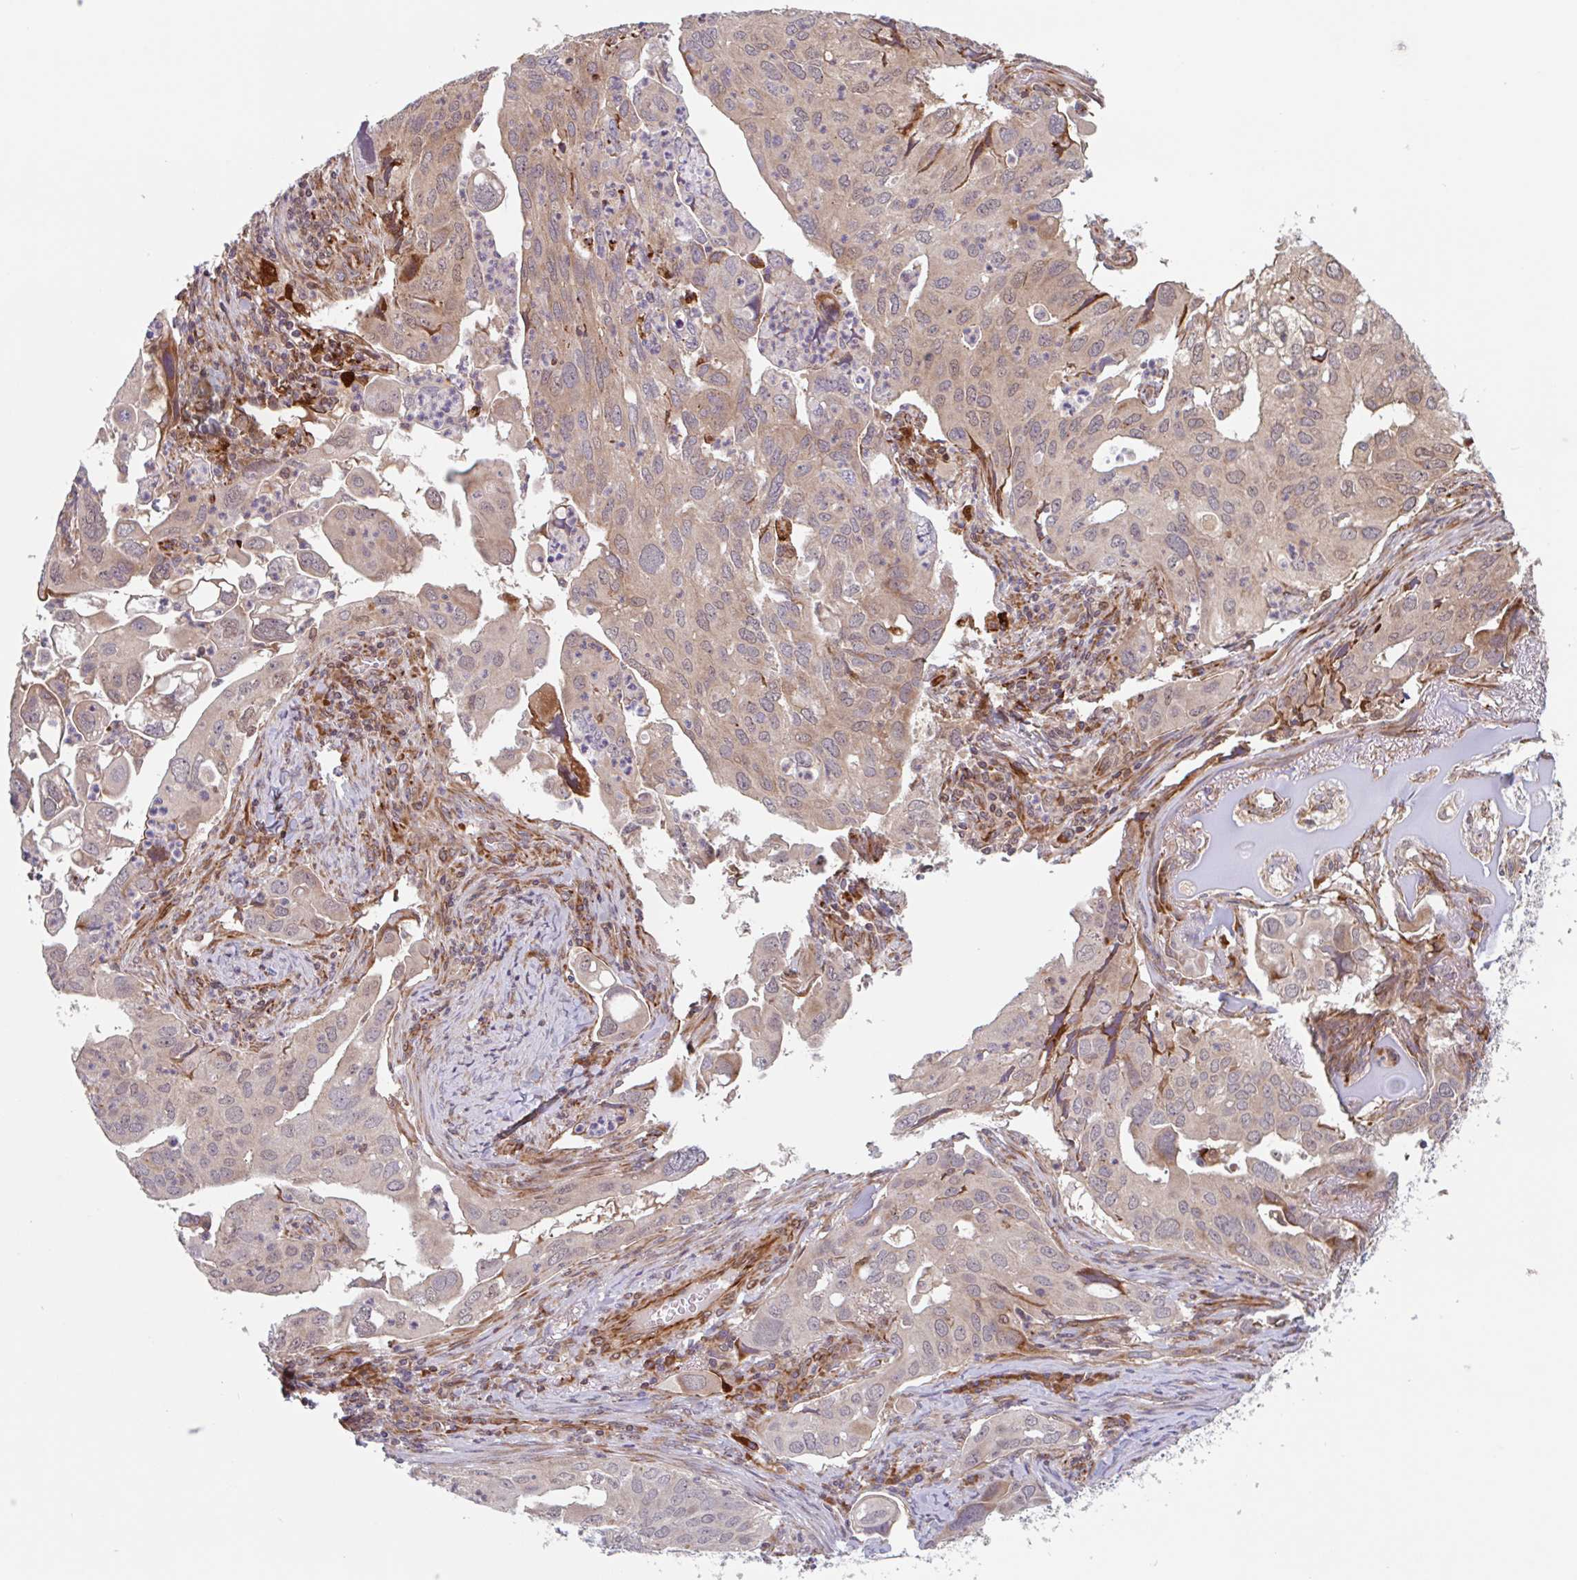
{"staining": {"intensity": "weak", "quantity": "25%-75%", "location": "cytoplasmic/membranous"}, "tissue": "lung cancer", "cell_type": "Tumor cells", "image_type": "cancer", "snomed": [{"axis": "morphology", "description": "Adenocarcinoma, NOS"}, {"axis": "topography", "description": "Lung"}], "caption": "A brown stain labels weak cytoplasmic/membranous staining of a protein in lung cancer (adenocarcinoma) tumor cells.", "gene": "NUB1", "patient": {"sex": "male", "age": 48}}